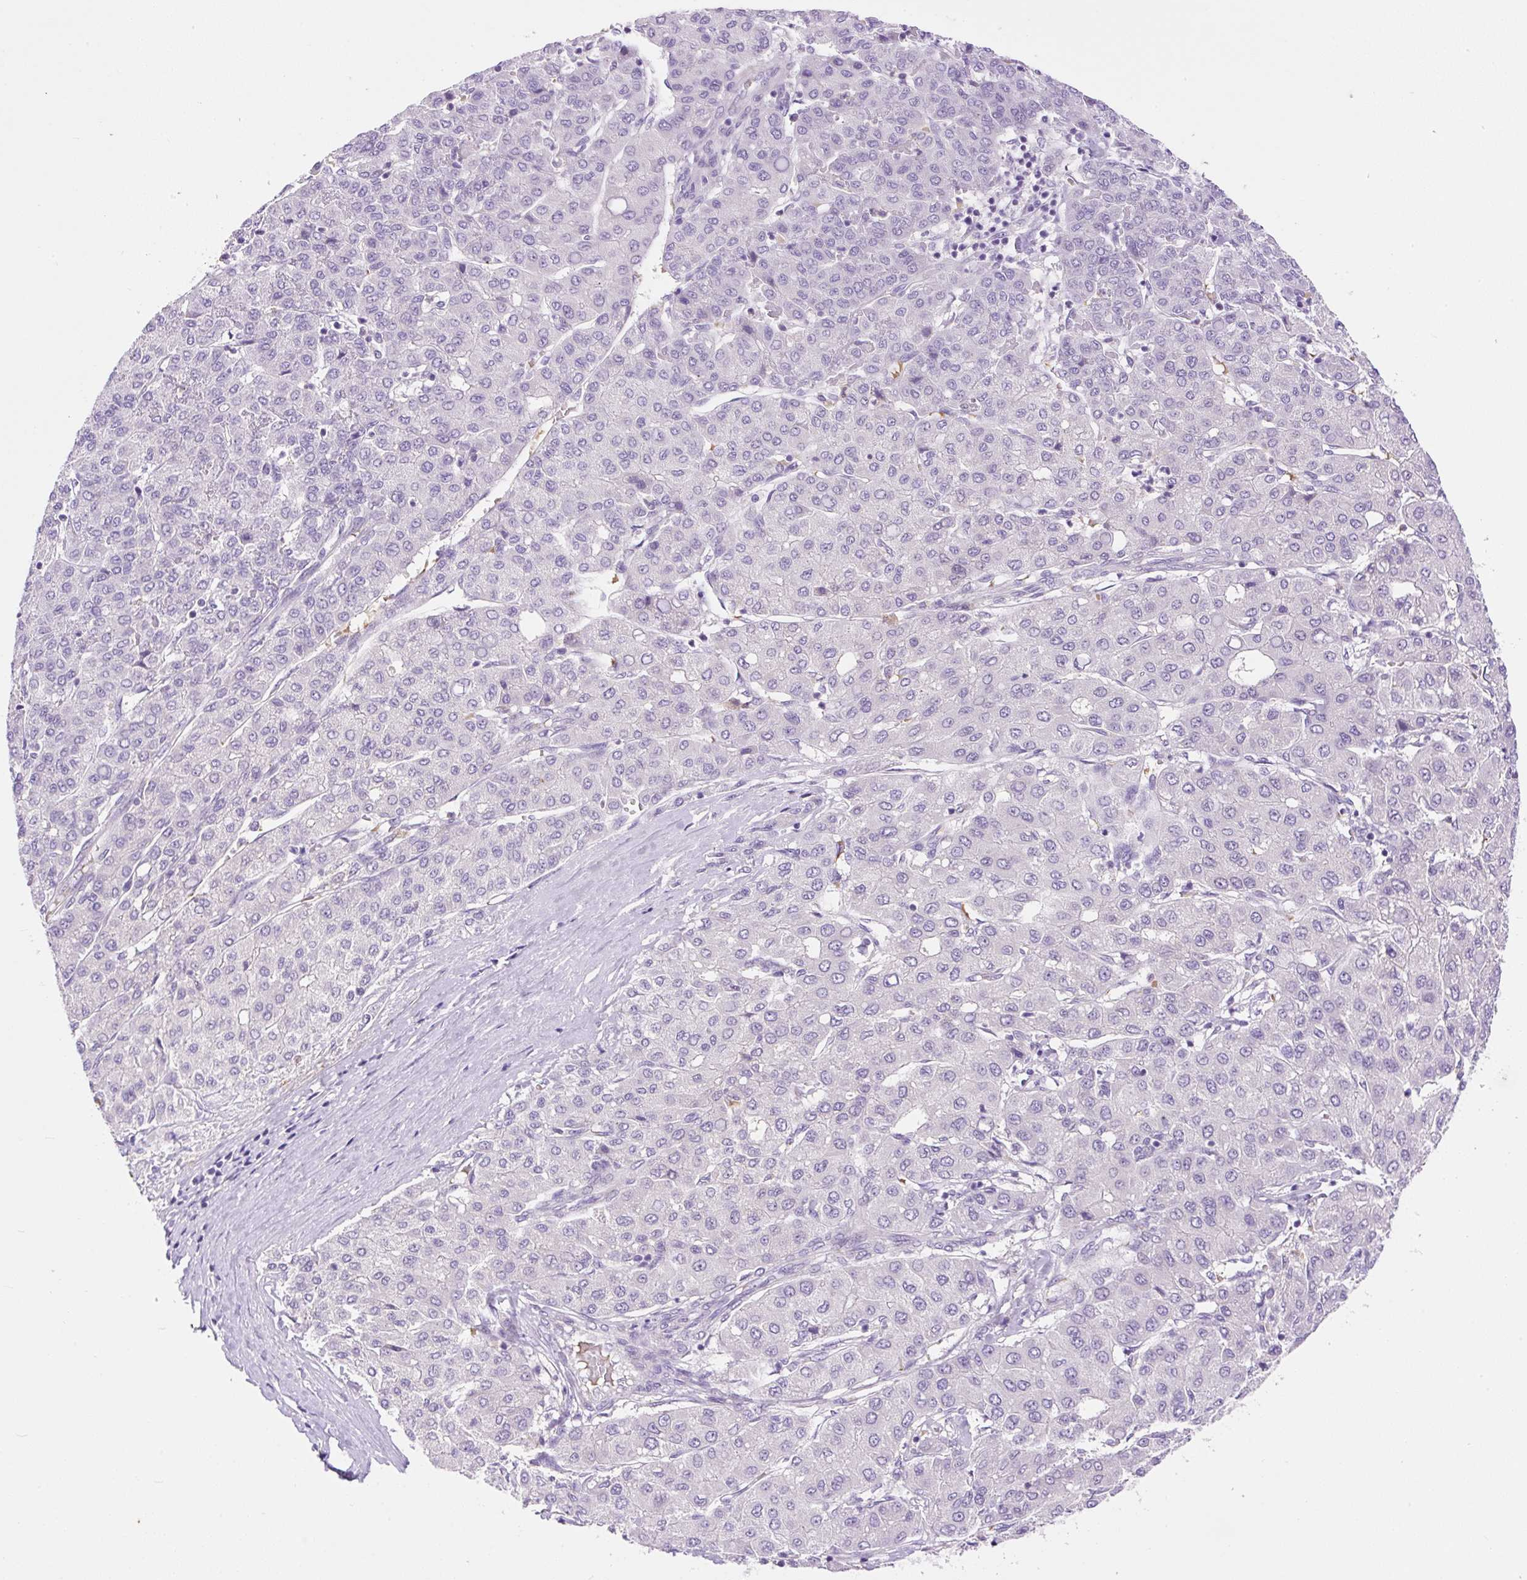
{"staining": {"intensity": "negative", "quantity": "none", "location": "none"}, "tissue": "liver cancer", "cell_type": "Tumor cells", "image_type": "cancer", "snomed": [{"axis": "morphology", "description": "Carcinoma, Hepatocellular, NOS"}, {"axis": "topography", "description": "Liver"}], "caption": "Human liver cancer stained for a protein using immunohistochemistry (IHC) shows no staining in tumor cells.", "gene": "LHFPL5", "patient": {"sex": "male", "age": 65}}